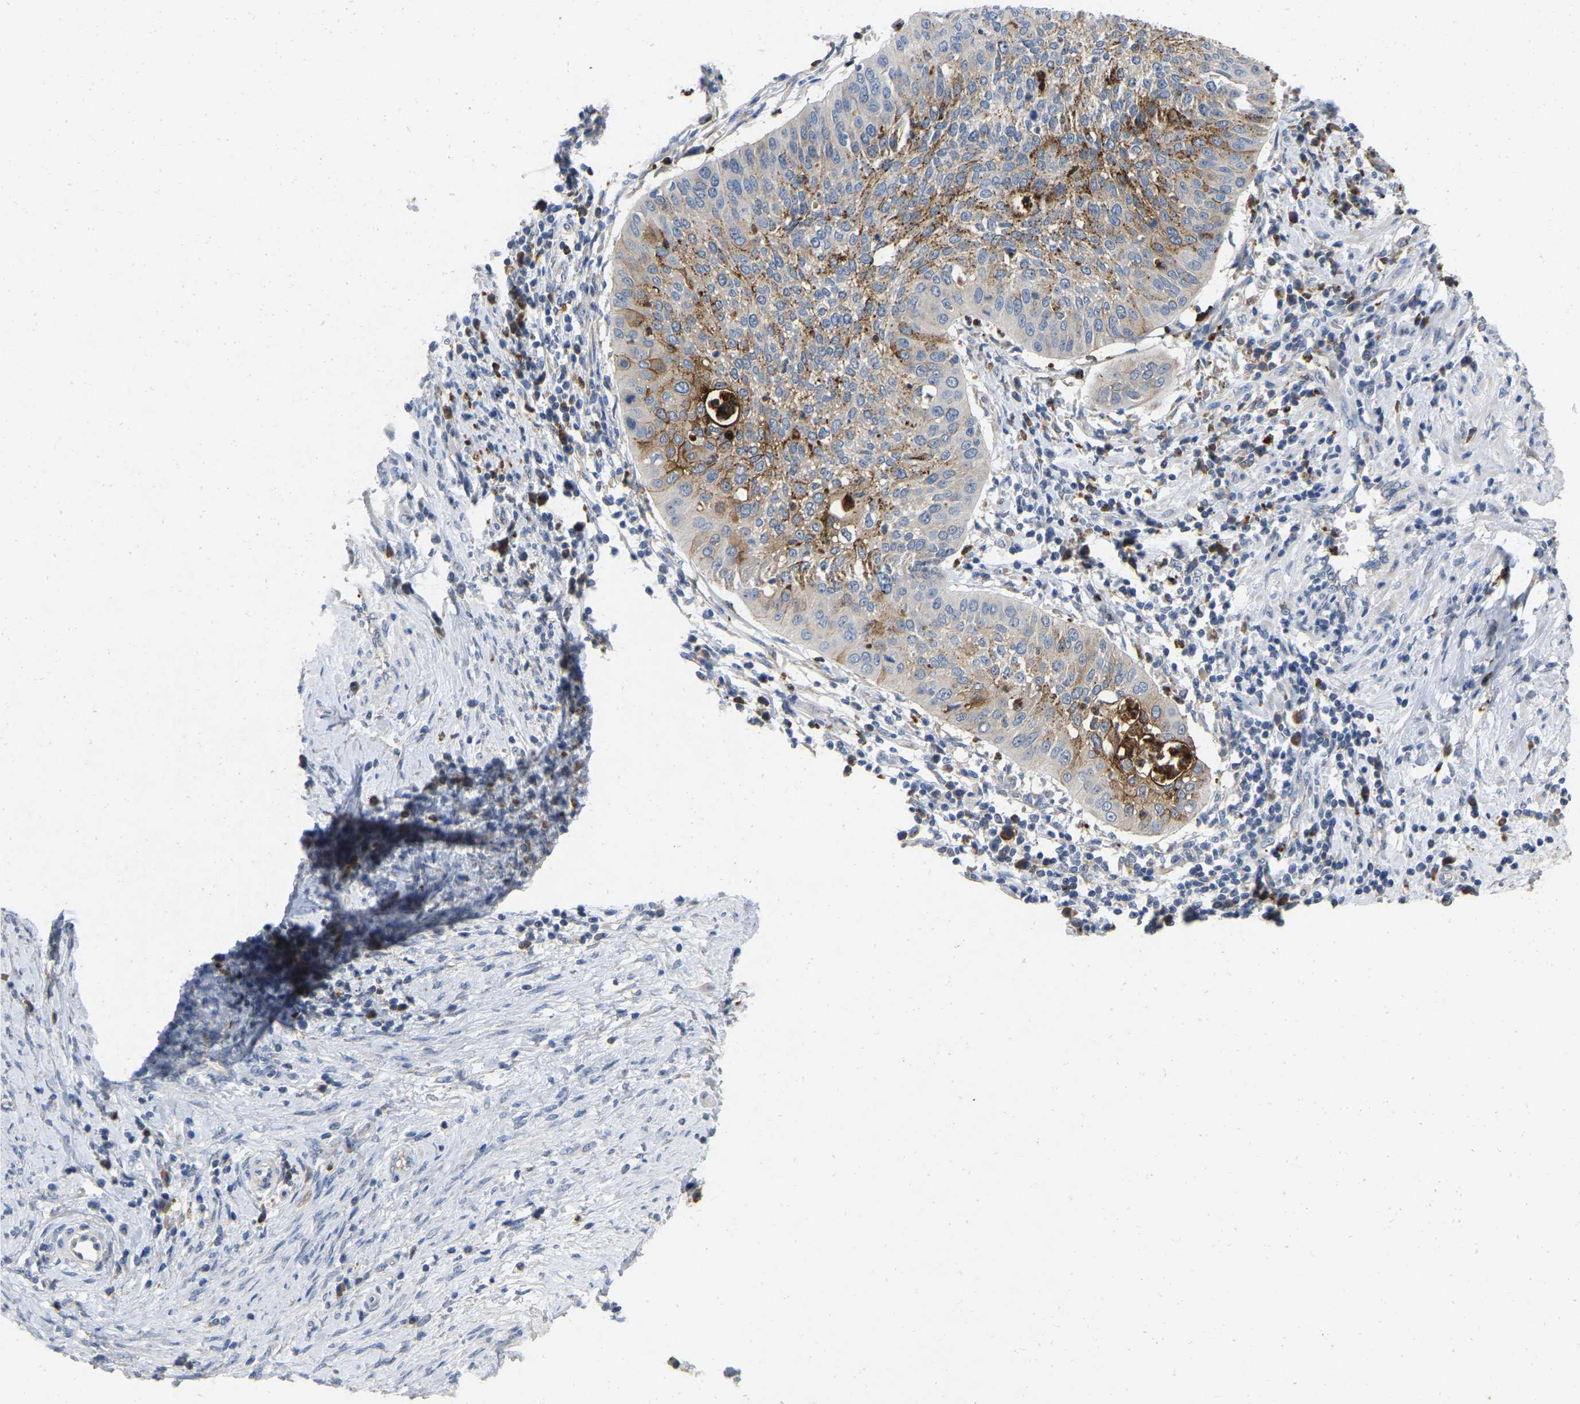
{"staining": {"intensity": "strong", "quantity": "<25%", "location": "cytoplasmic/membranous"}, "tissue": "cervical cancer", "cell_type": "Tumor cells", "image_type": "cancer", "snomed": [{"axis": "morphology", "description": "Normal tissue, NOS"}, {"axis": "morphology", "description": "Squamous cell carcinoma, NOS"}, {"axis": "topography", "description": "Cervix"}], "caption": "Cervical squamous cell carcinoma was stained to show a protein in brown. There is medium levels of strong cytoplasmic/membranous staining in approximately <25% of tumor cells. (DAB (3,3'-diaminobenzidine) = brown stain, brightfield microscopy at high magnification).", "gene": "RHEB", "patient": {"sex": "female", "age": 39}}